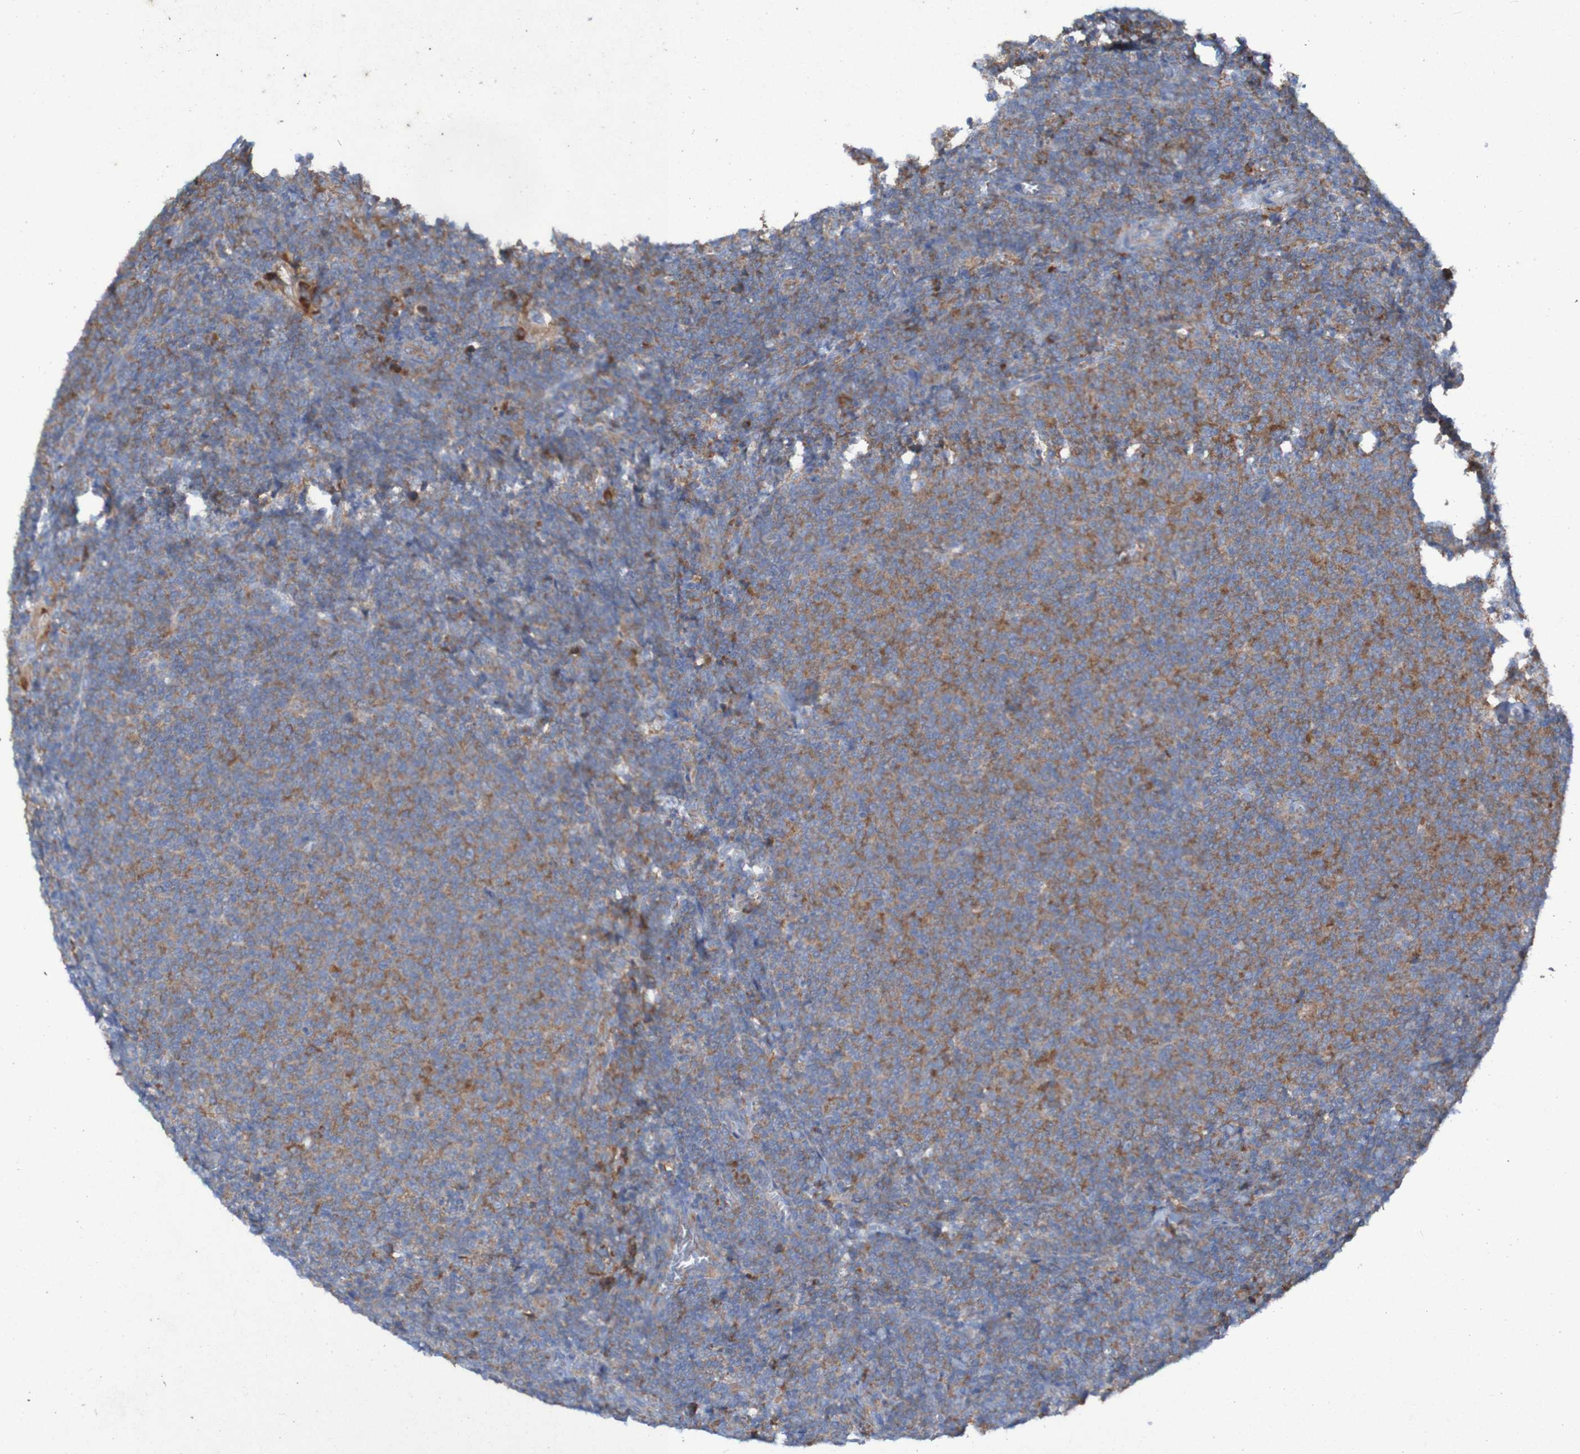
{"staining": {"intensity": "weak", "quantity": ">75%", "location": "cytoplasmic/membranous"}, "tissue": "lymphoma", "cell_type": "Tumor cells", "image_type": "cancer", "snomed": [{"axis": "morphology", "description": "Malignant lymphoma, non-Hodgkin's type, Low grade"}, {"axis": "topography", "description": "Lymph node"}], "caption": "There is low levels of weak cytoplasmic/membranous expression in tumor cells of malignant lymphoma, non-Hodgkin's type (low-grade), as demonstrated by immunohistochemical staining (brown color).", "gene": "RPL10", "patient": {"sex": "male", "age": 66}}